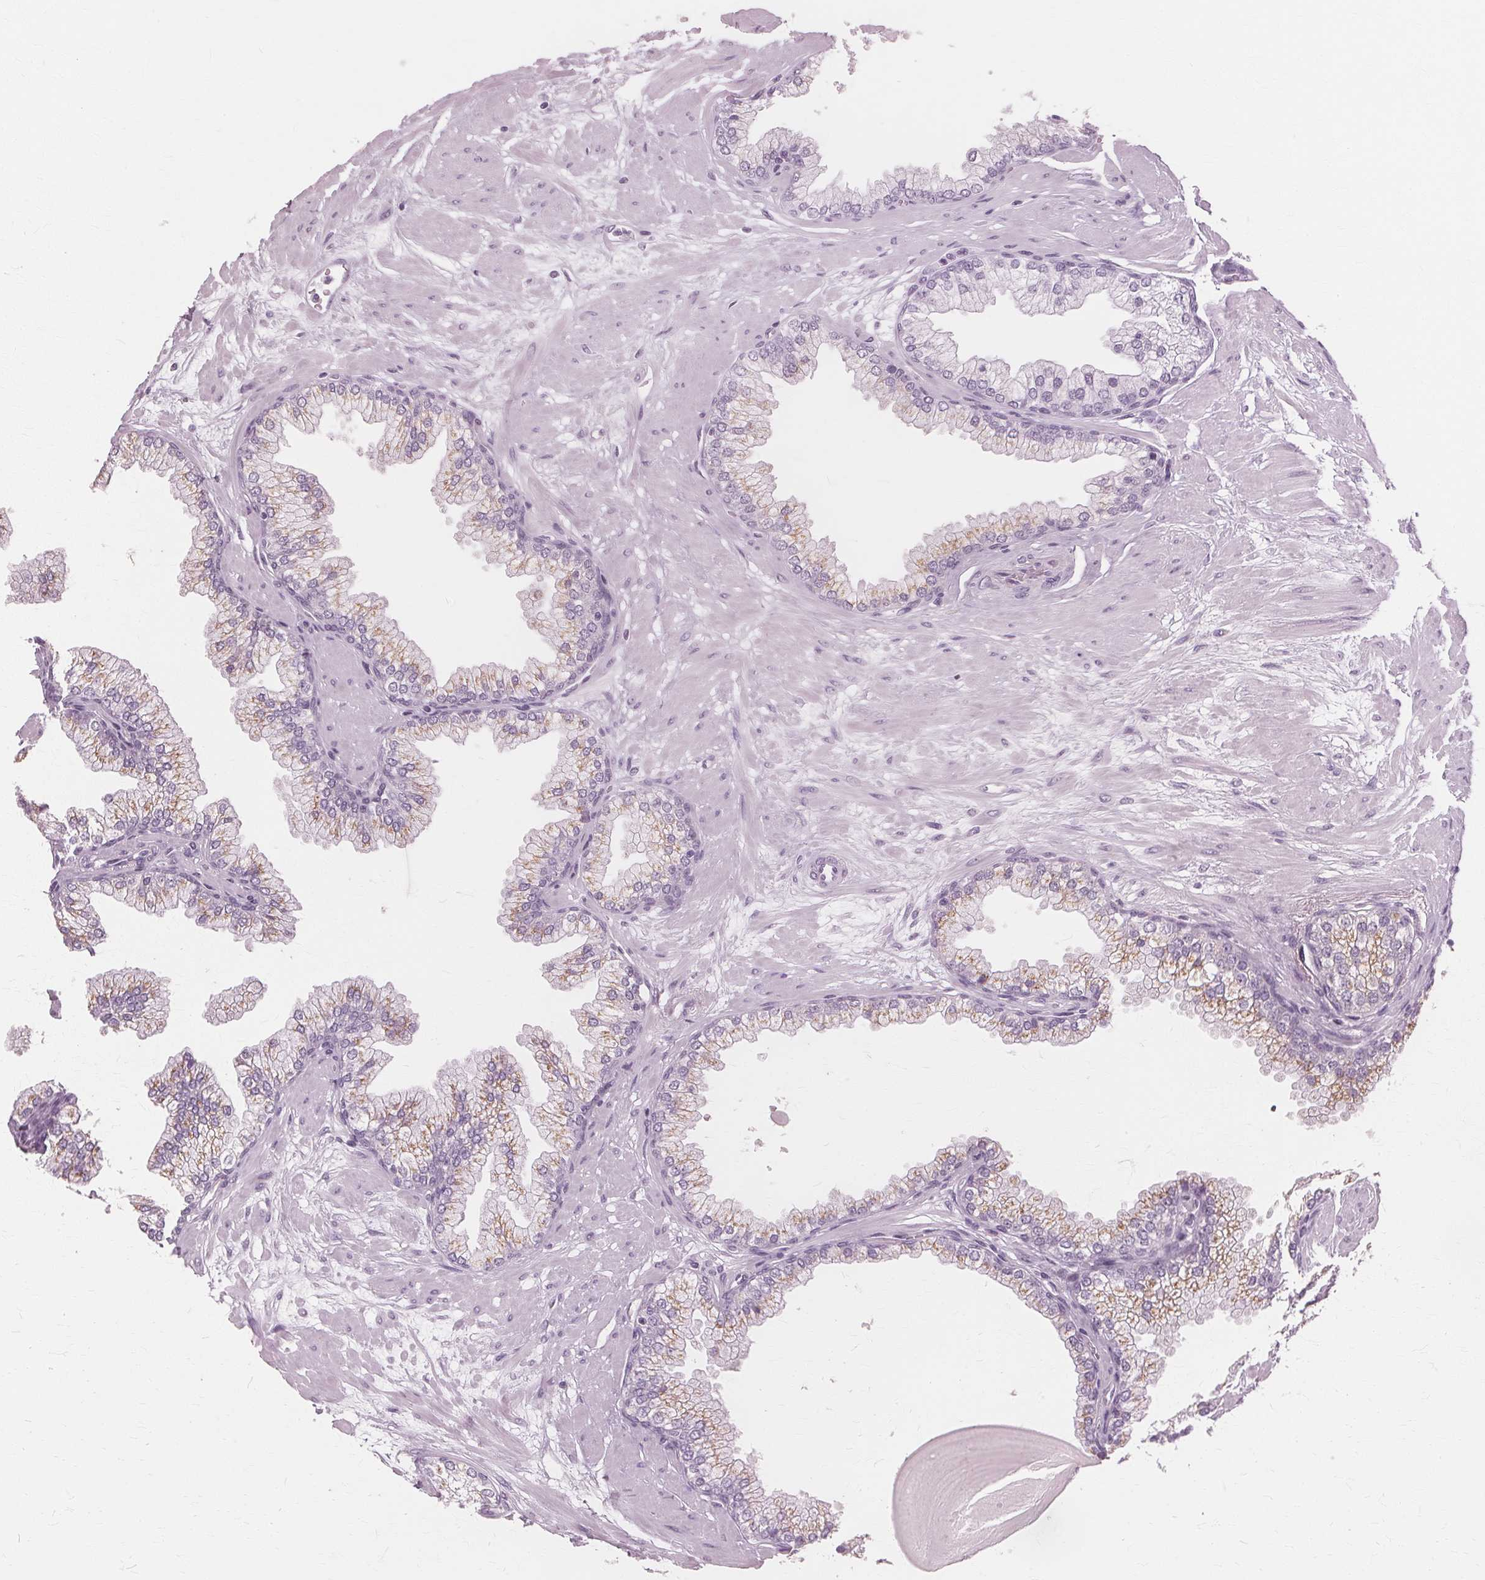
{"staining": {"intensity": "moderate", "quantity": "25%-75%", "location": "cytoplasmic/membranous"}, "tissue": "prostate", "cell_type": "Glandular cells", "image_type": "normal", "snomed": [{"axis": "morphology", "description": "Normal tissue, NOS"}, {"axis": "topography", "description": "Prostate"}, {"axis": "topography", "description": "Peripheral nerve tissue"}], "caption": "Prostate stained with DAB (3,3'-diaminobenzidine) immunohistochemistry (IHC) demonstrates medium levels of moderate cytoplasmic/membranous positivity in approximately 25%-75% of glandular cells. (DAB = brown stain, brightfield microscopy at high magnification).", "gene": "DNASE2", "patient": {"sex": "male", "age": 61}}